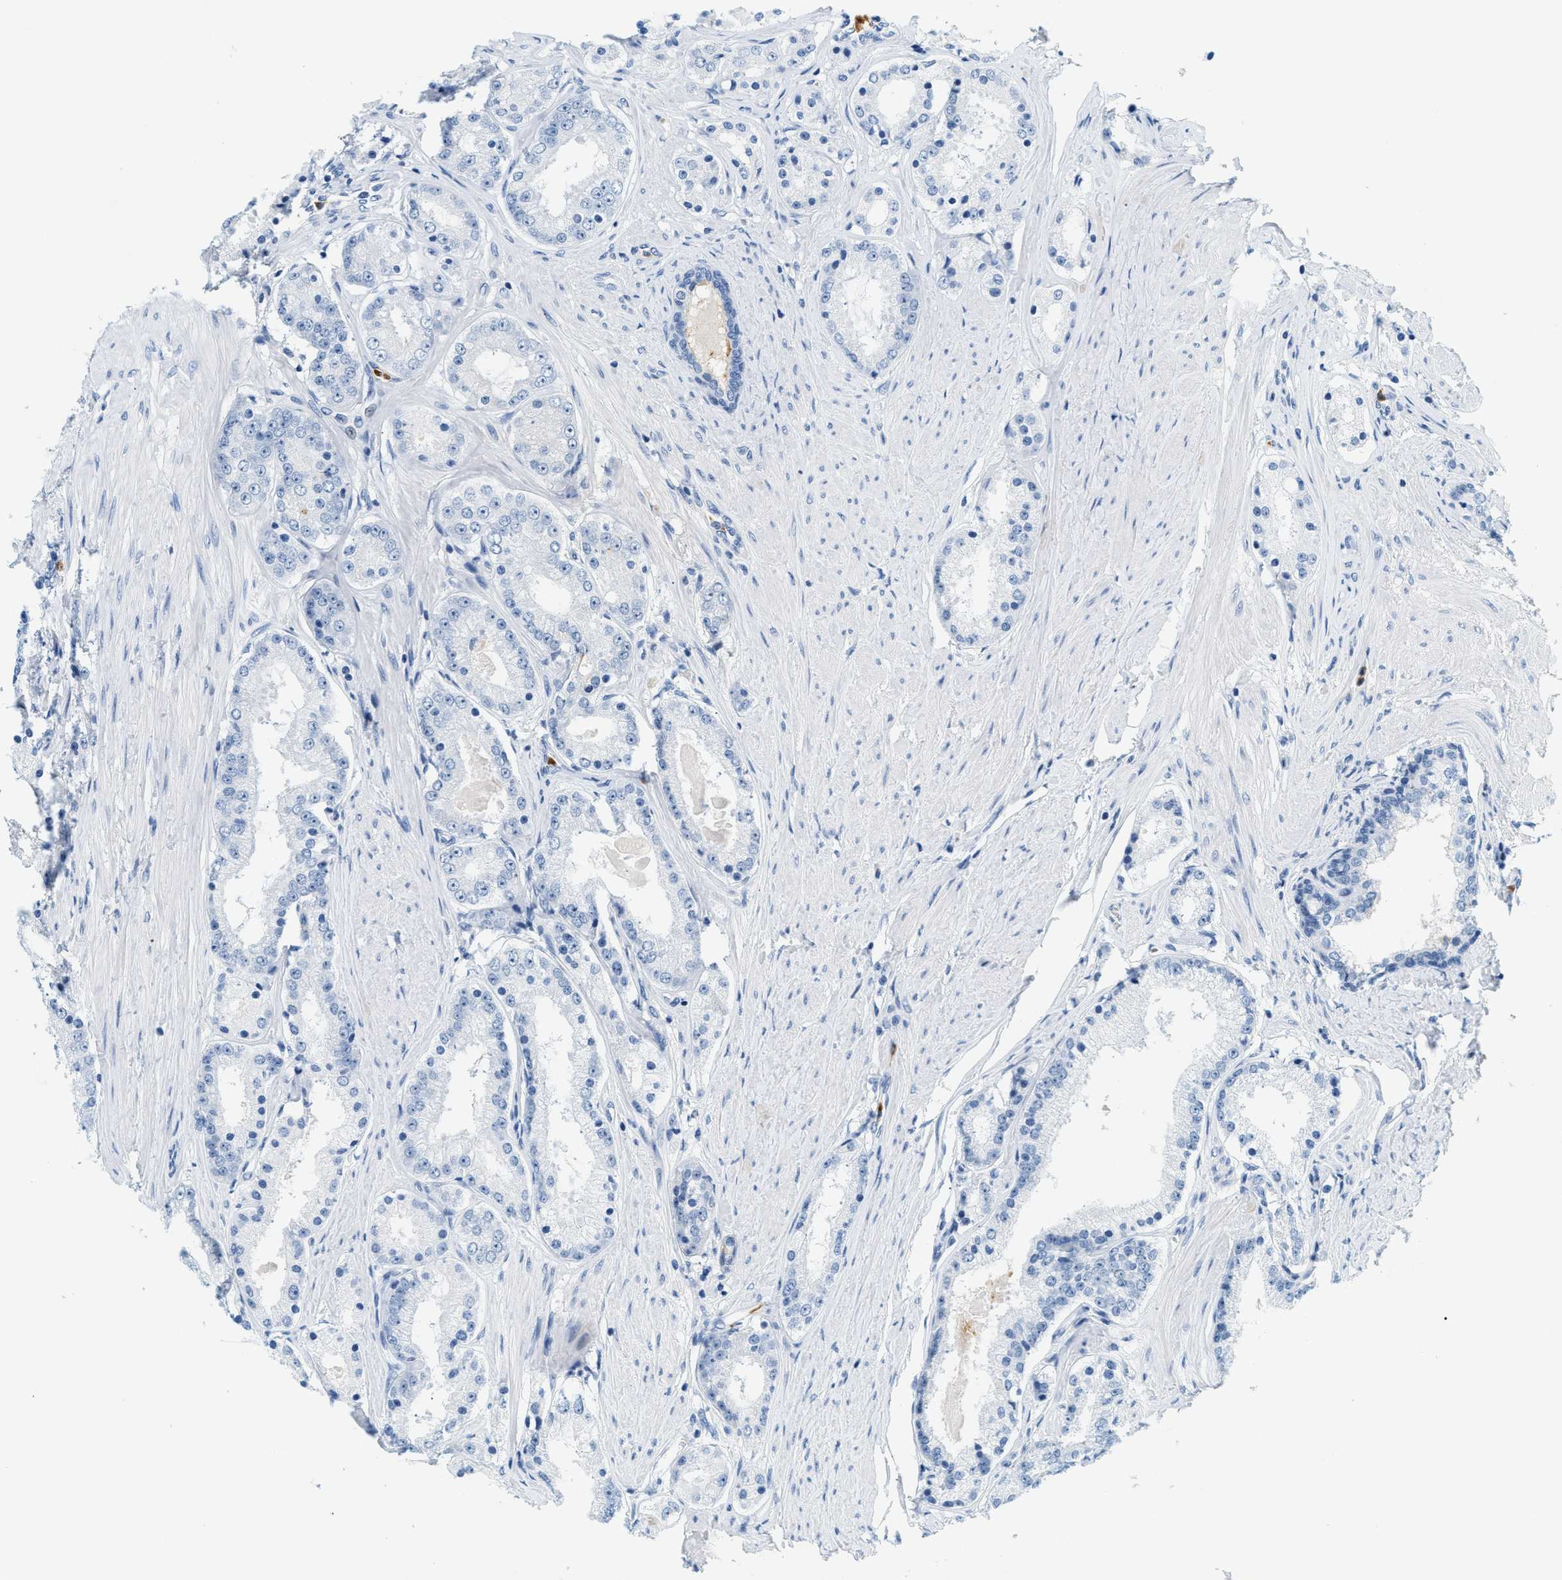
{"staining": {"intensity": "negative", "quantity": "none", "location": "none"}, "tissue": "prostate cancer", "cell_type": "Tumor cells", "image_type": "cancer", "snomed": [{"axis": "morphology", "description": "Adenocarcinoma, Low grade"}, {"axis": "topography", "description": "Prostate"}], "caption": "Immunohistochemical staining of human adenocarcinoma (low-grade) (prostate) exhibits no significant positivity in tumor cells.", "gene": "LCN2", "patient": {"sex": "male", "age": 63}}